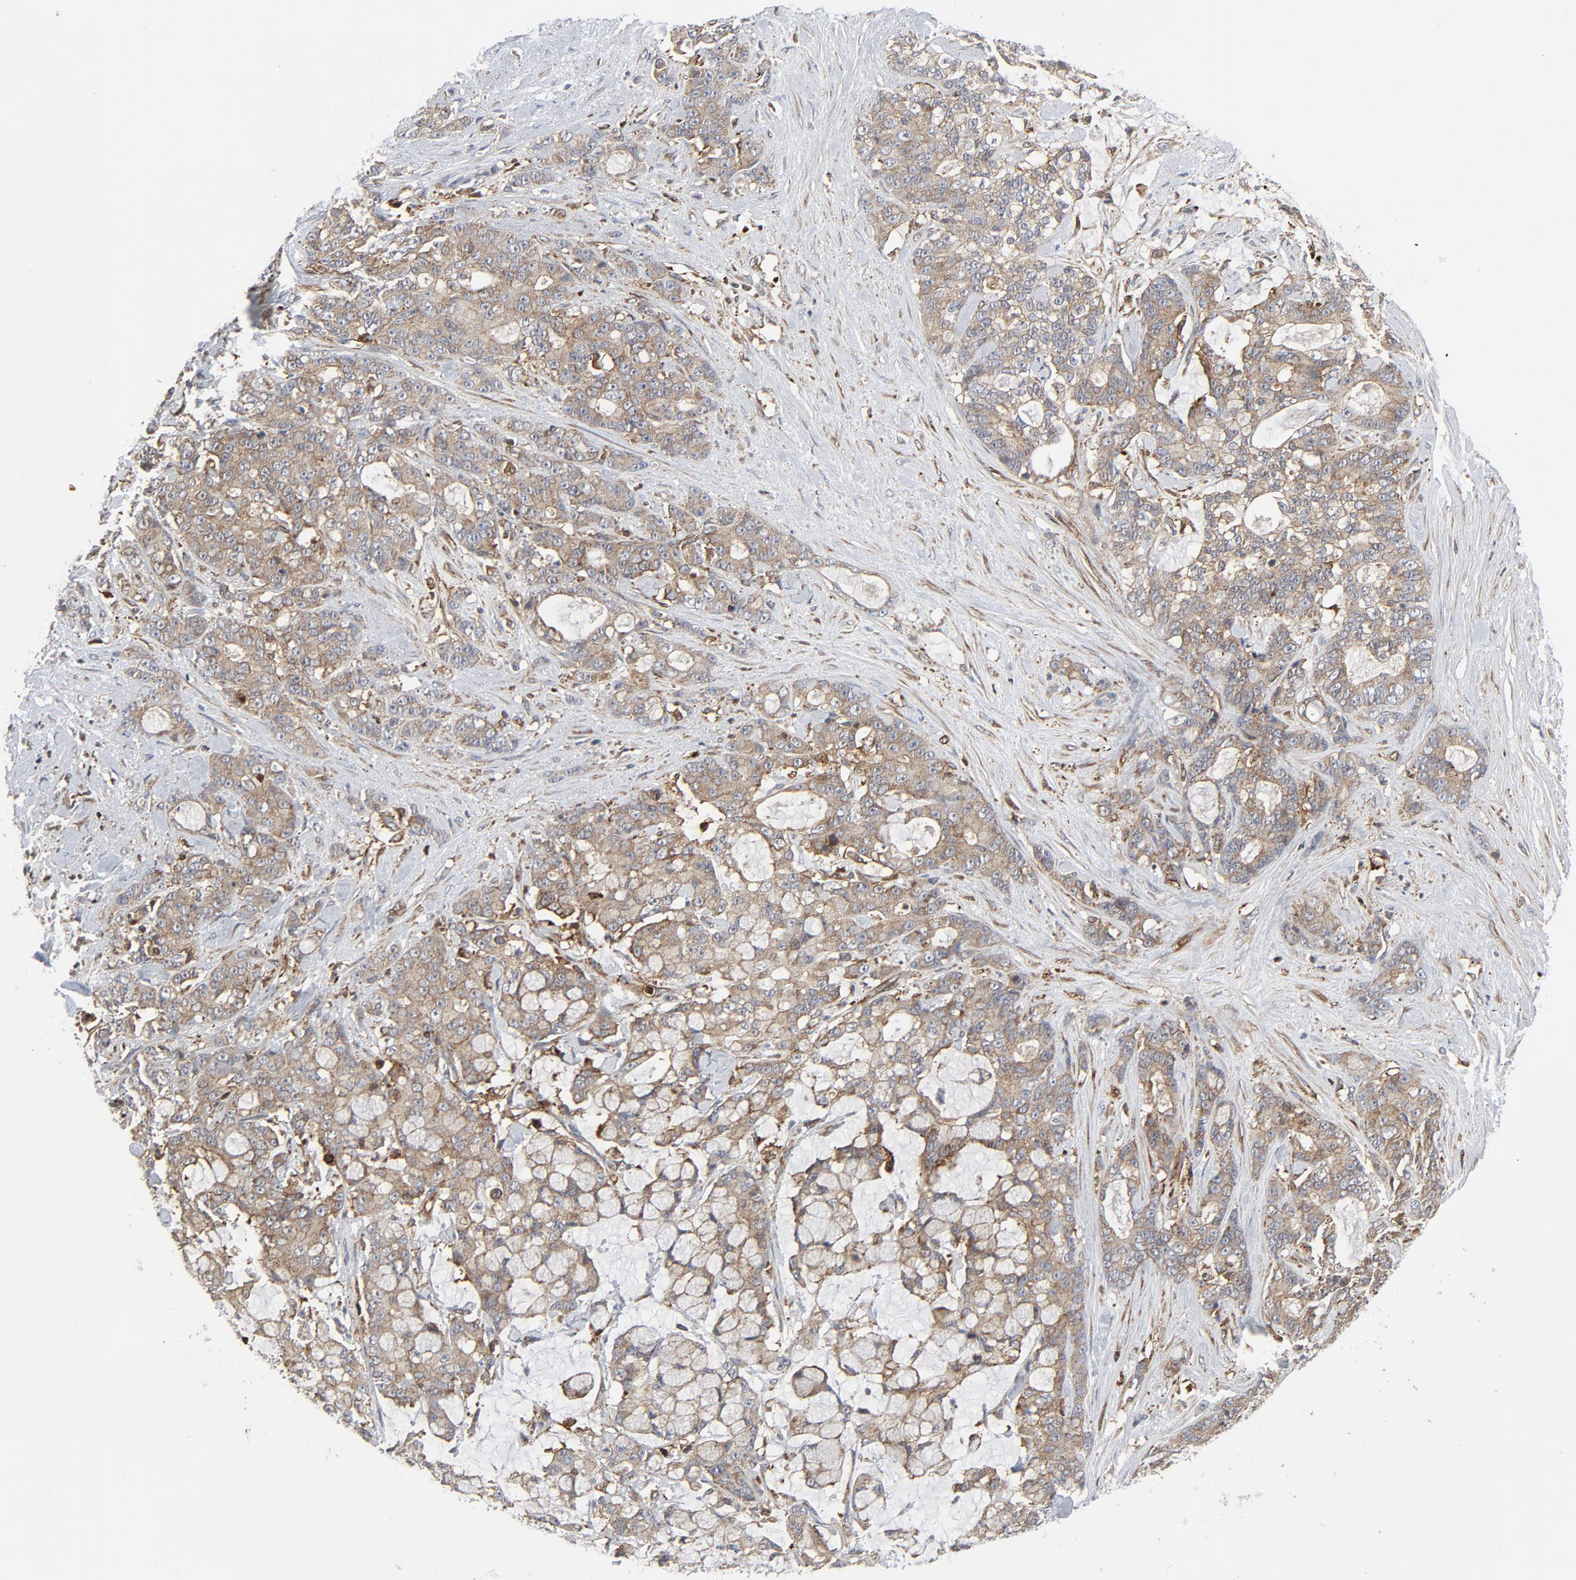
{"staining": {"intensity": "weak", "quantity": ">75%", "location": "cytoplasmic/membranous"}, "tissue": "pancreatic cancer", "cell_type": "Tumor cells", "image_type": "cancer", "snomed": [{"axis": "morphology", "description": "Adenocarcinoma, NOS"}, {"axis": "topography", "description": "Pancreas"}], "caption": "The immunohistochemical stain highlights weak cytoplasmic/membranous staining in tumor cells of pancreatic cancer (adenocarcinoma) tissue. The staining is performed using DAB brown chromogen to label protein expression. The nuclei are counter-stained blue using hematoxylin.", "gene": "YES1", "patient": {"sex": "female", "age": 73}}